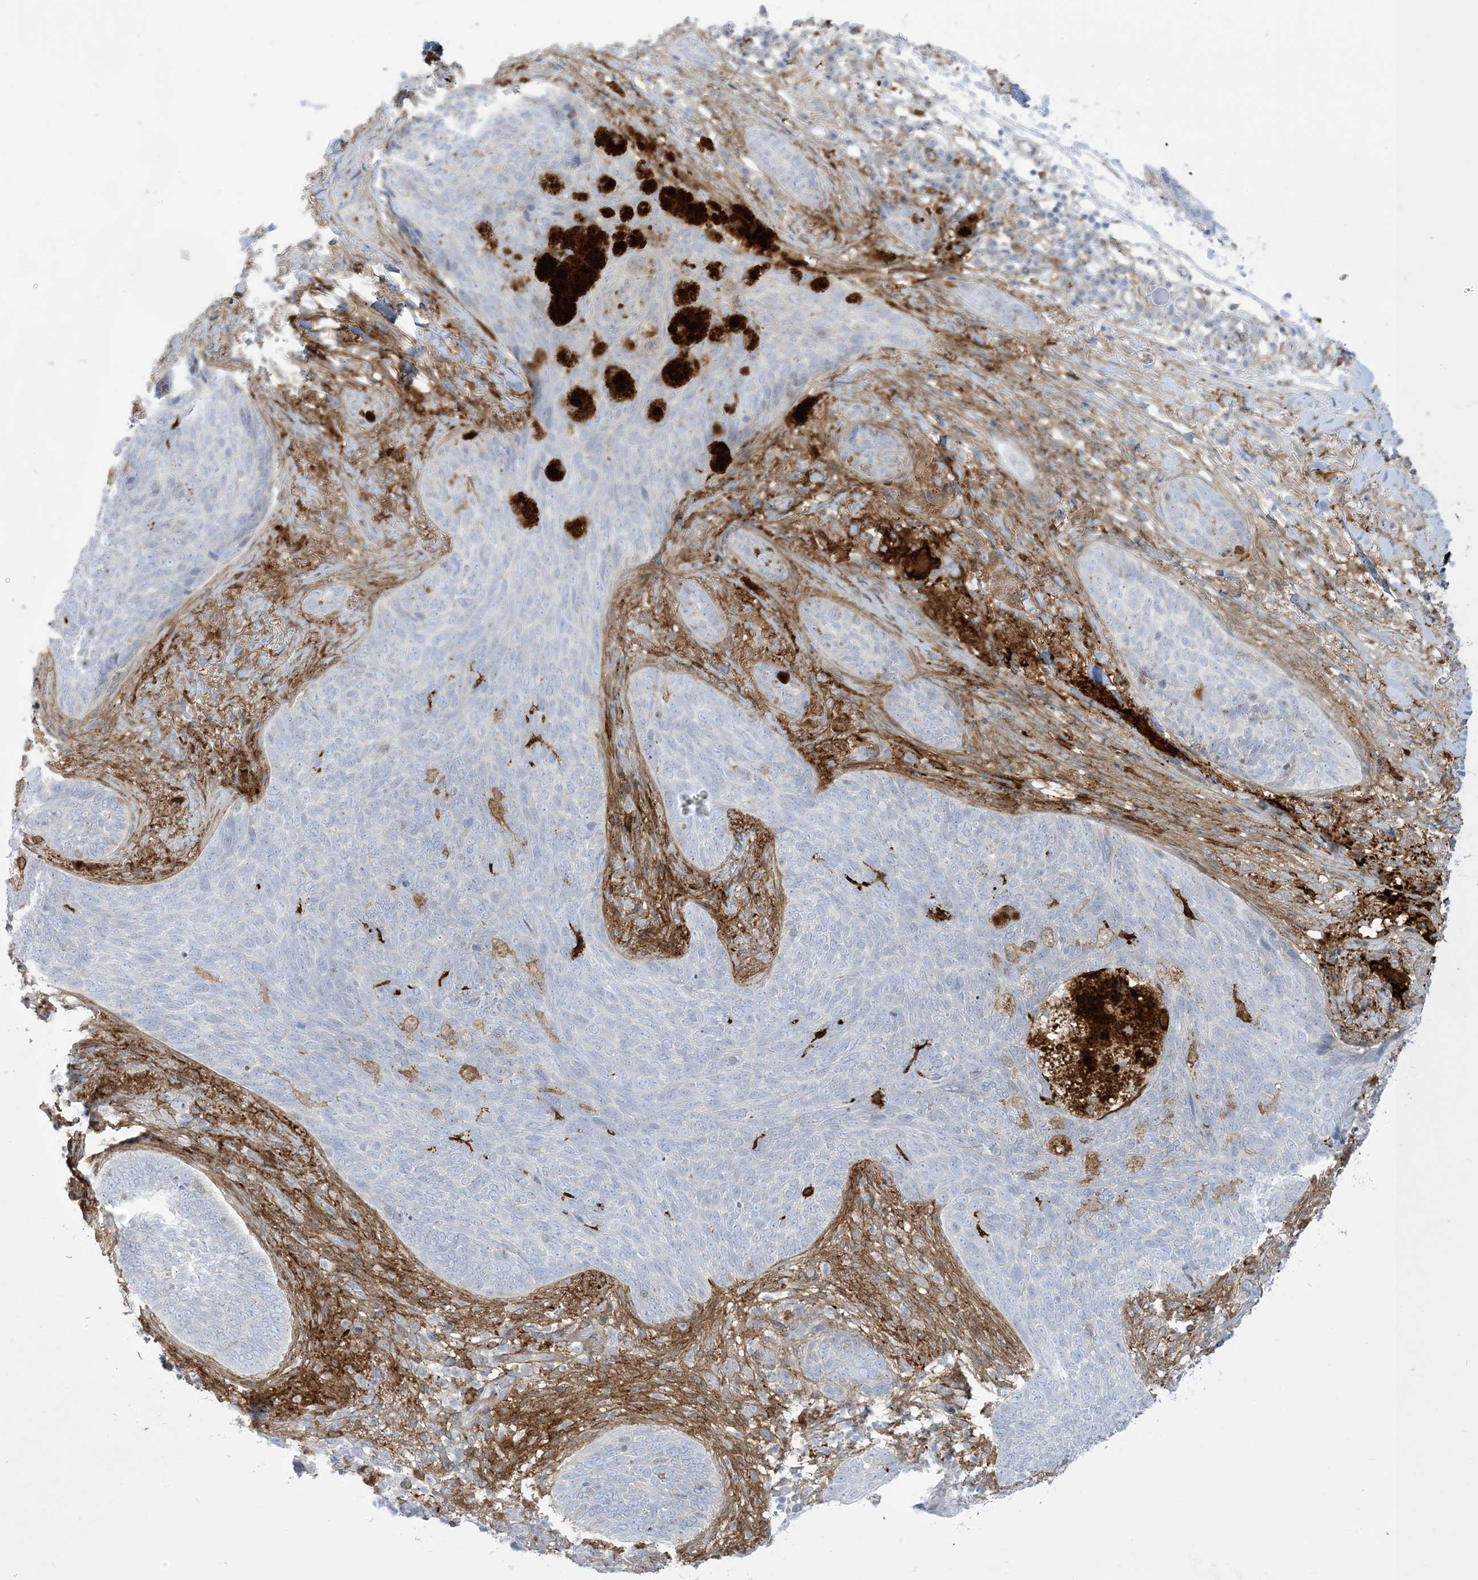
{"staining": {"intensity": "negative", "quantity": "none", "location": "none"}, "tissue": "skin cancer", "cell_type": "Tumor cells", "image_type": "cancer", "snomed": [{"axis": "morphology", "description": "Basal cell carcinoma"}, {"axis": "topography", "description": "Skin"}], "caption": "The IHC image has no significant staining in tumor cells of basal cell carcinoma (skin) tissue. The staining is performed using DAB (3,3'-diaminobenzidine) brown chromogen with nuclei counter-stained in using hematoxylin.", "gene": "ICMT", "patient": {"sex": "male", "age": 85}}